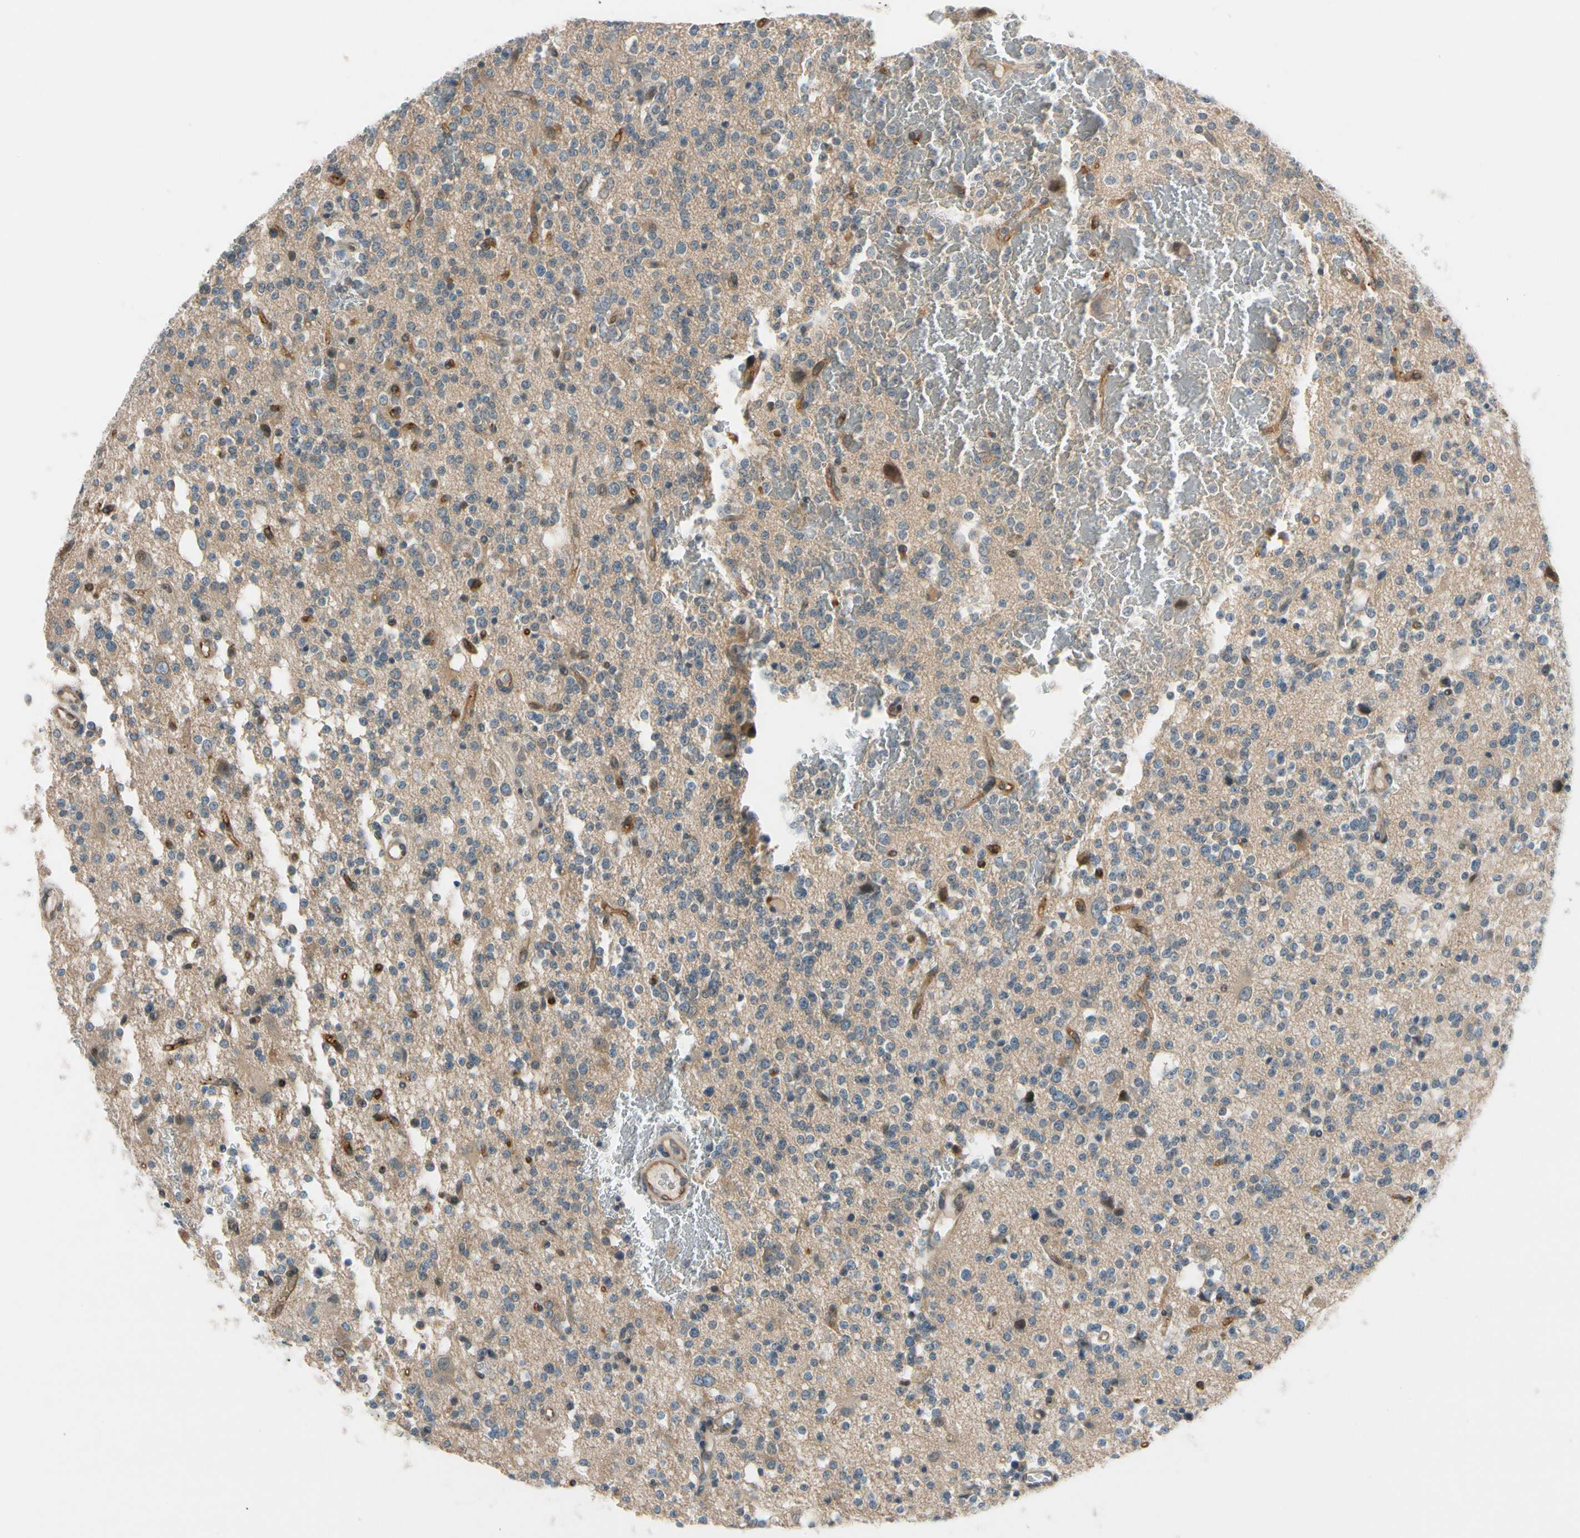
{"staining": {"intensity": "negative", "quantity": "none", "location": "none"}, "tissue": "glioma", "cell_type": "Tumor cells", "image_type": "cancer", "snomed": [{"axis": "morphology", "description": "Glioma, malignant, High grade"}, {"axis": "topography", "description": "Brain"}], "caption": "Immunohistochemical staining of human high-grade glioma (malignant) shows no significant expression in tumor cells. (DAB (3,3'-diaminobenzidine) IHC visualized using brightfield microscopy, high magnification).", "gene": "CFAP36", "patient": {"sex": "male", "age": 47}}